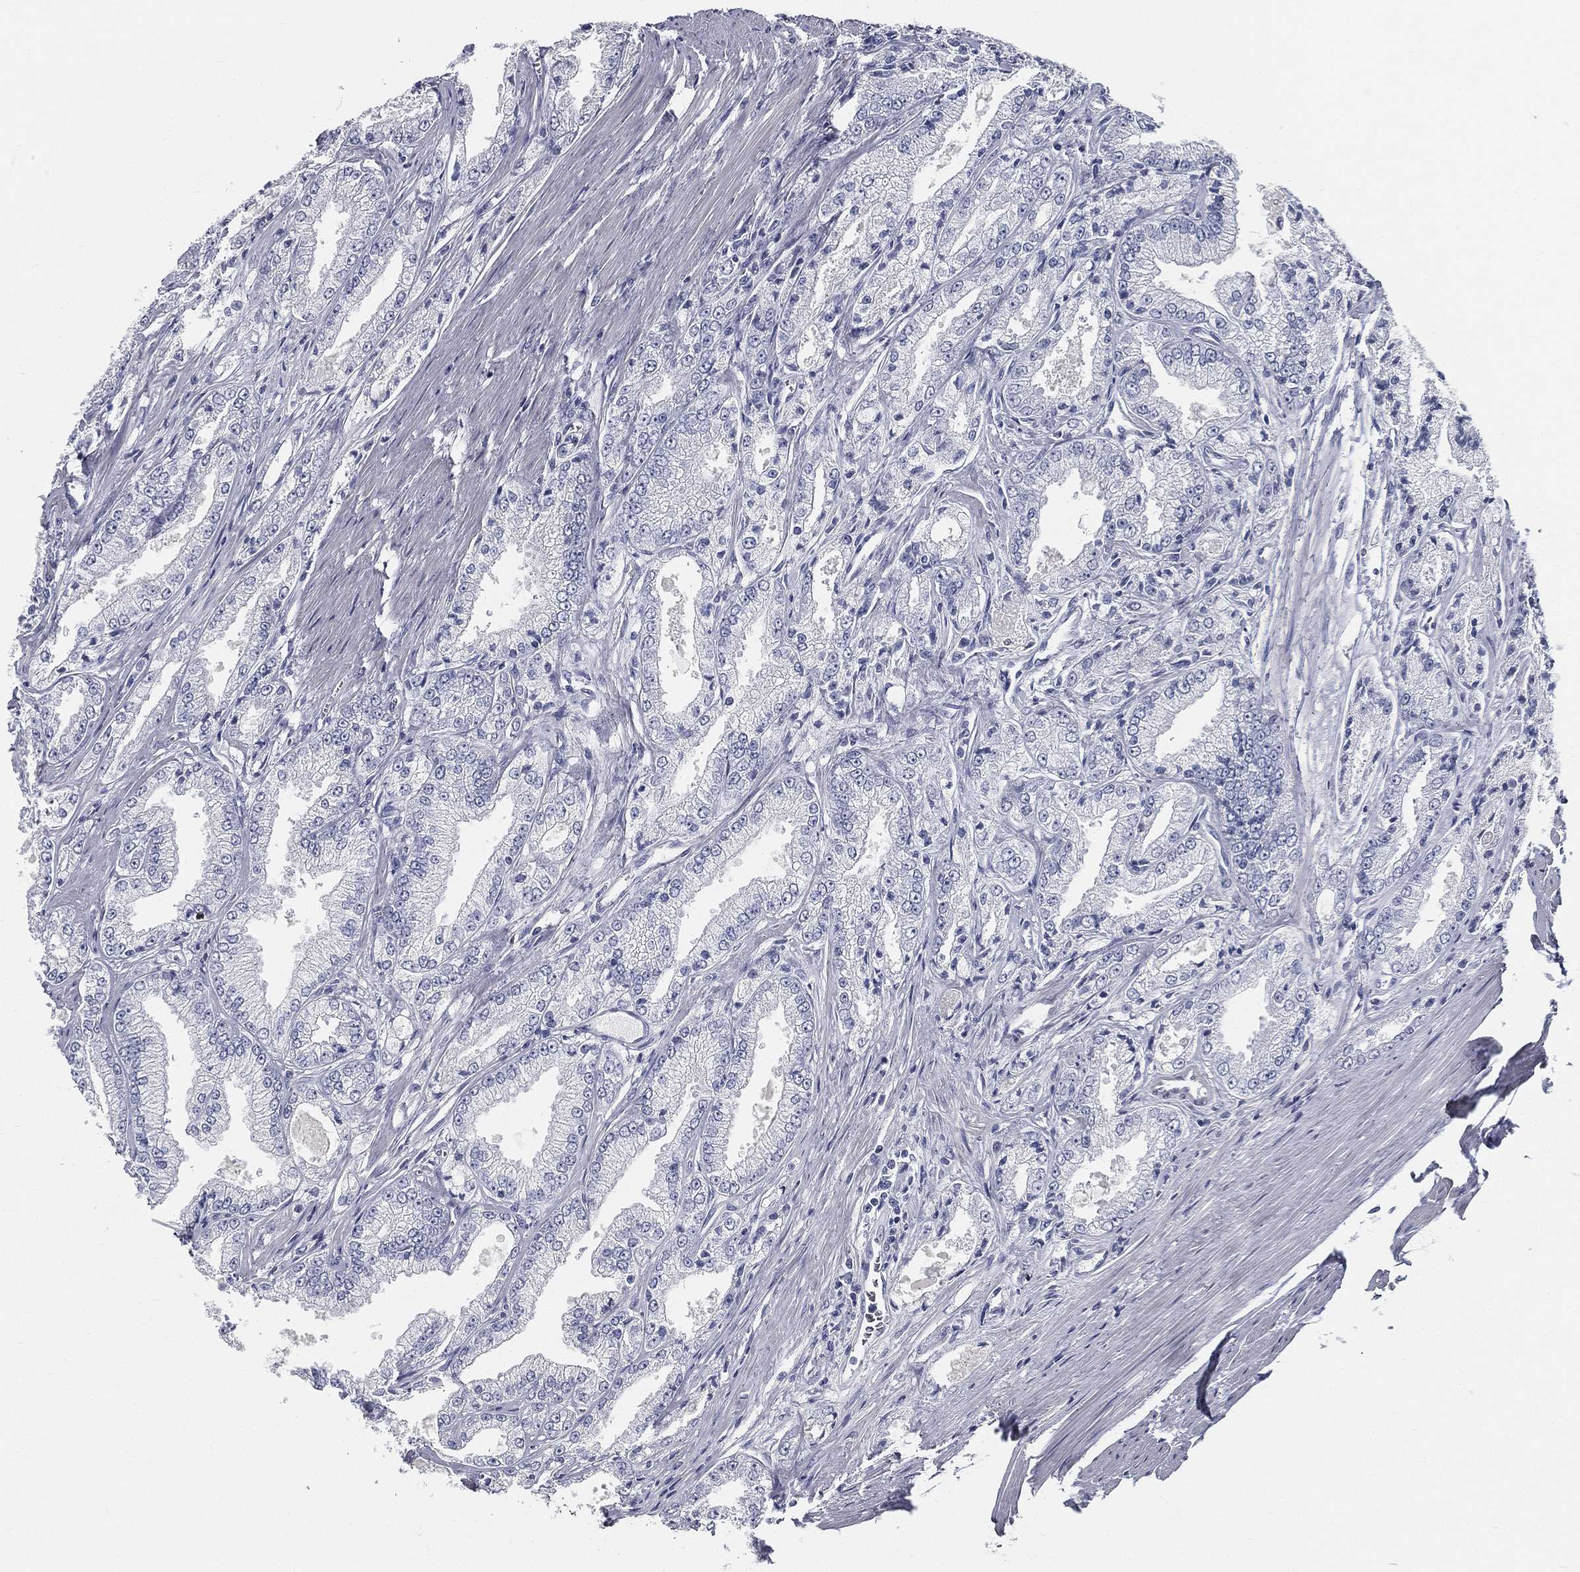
{"staining": {"intensity": "negative", "quantity": "none", "location": "none"}, "tissue": "prostate cancer", "cell_type": "Tumor cells", "image_type": "cancer", "snomed": [{"axis": "morphology", "description": "Adenocarcinoma, NOS"}, {"axis": "morphology", "description": "Adenocarcinoma, High grade"}, {"axis": "topography", "description": "Prostate"}], "caption": "IHC photomicrograph of prostate cancer stained for a protein (brown), which demonstrates no staining in tumor cells. (Immunohistochemistry, brightfield microscopy, high magnification).", "gene": "SPPL2C", "patient": {"sex": "male", "age": 70}}